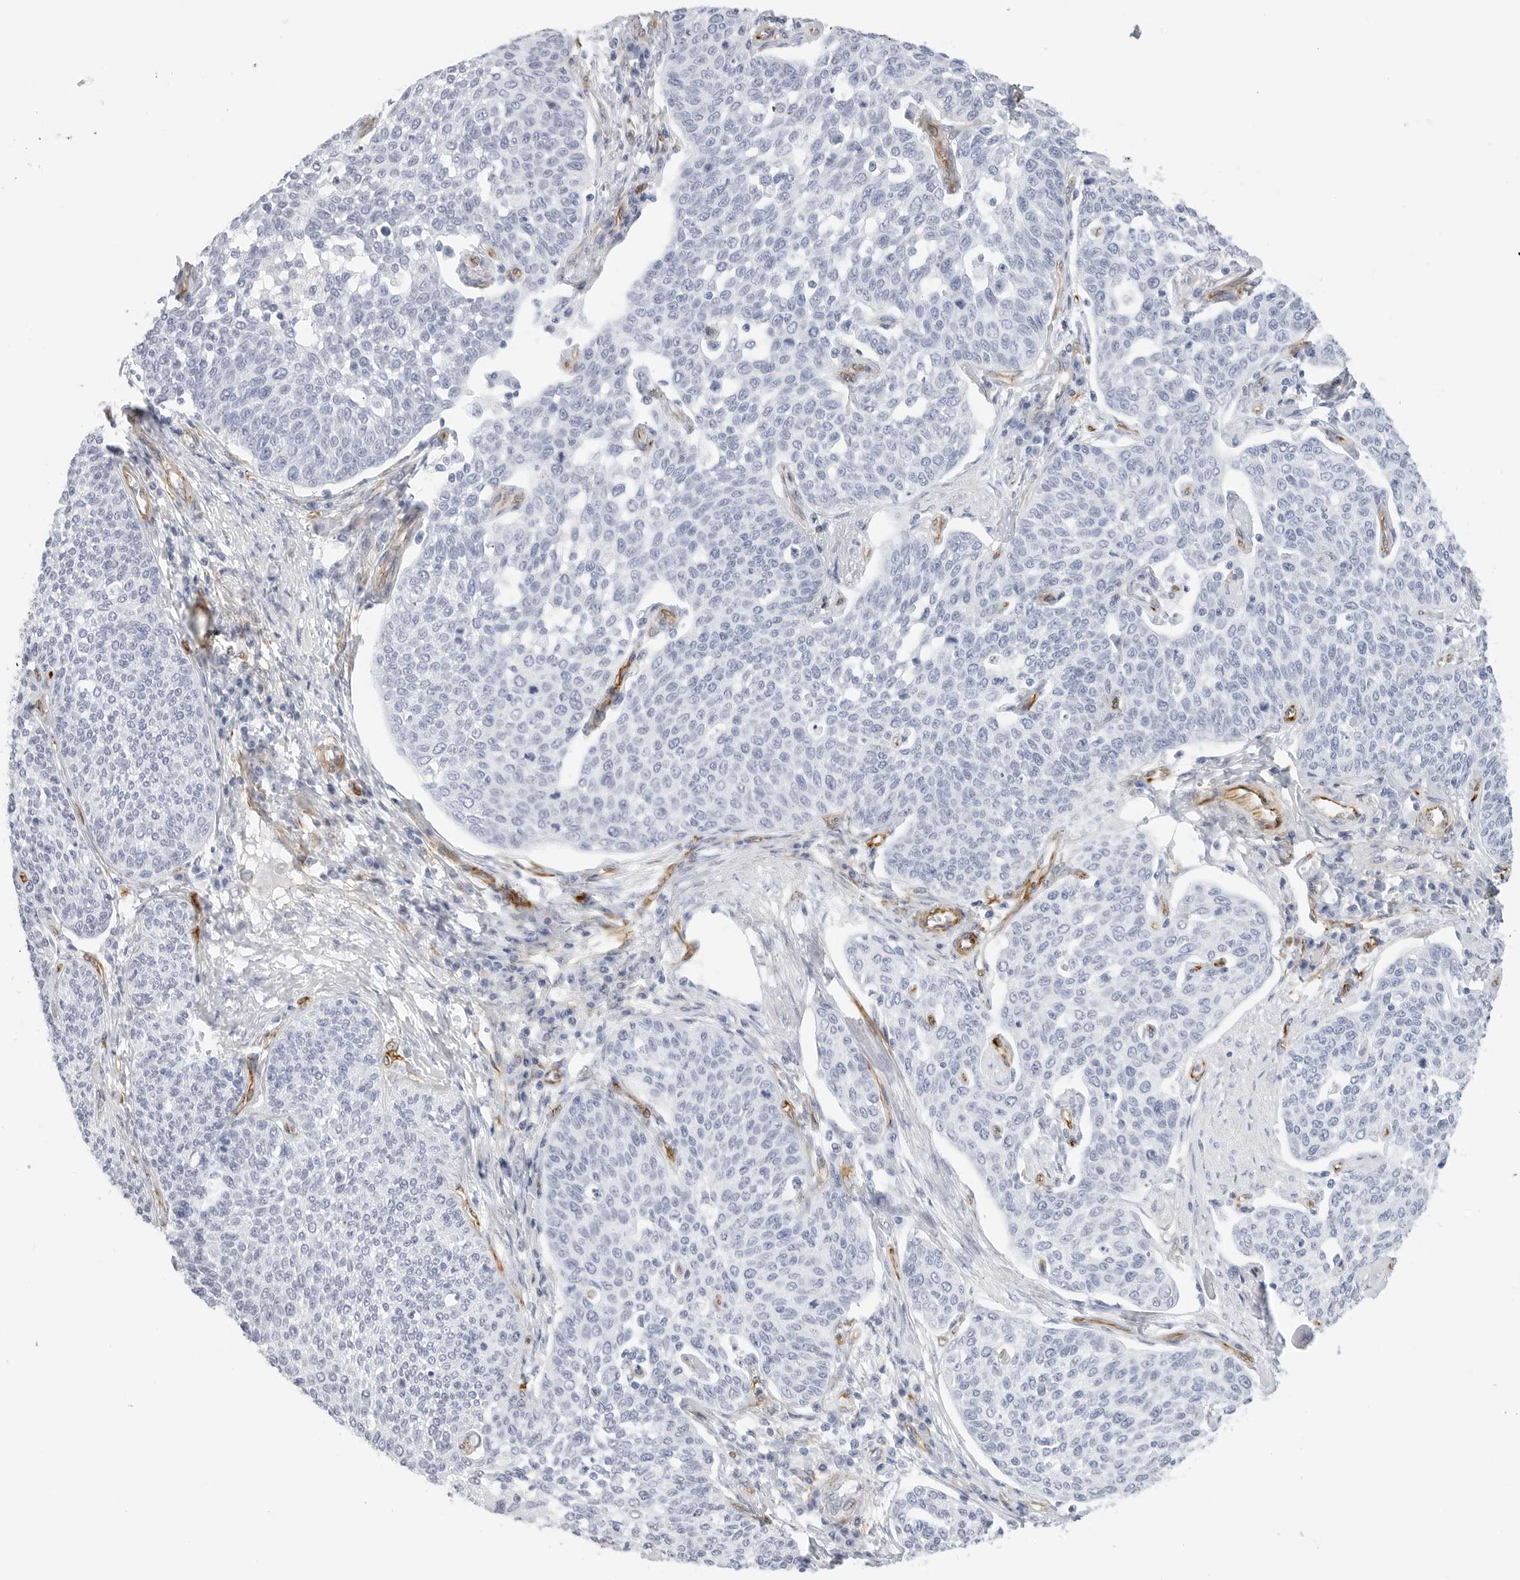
{"staining": {"intensity": "negative", "quantity": "none", "location": "none"}, "tissue": "cervical cancer", "cell_type": "Tumor cells", "image_type": "cancer", "snomed": [{"axis": "morphology", "description": "Squamous cell carcinoma, NOS"}, {"axis": "topography", "description": "Cervix"}], "caption": "Immunohistochemistry of cervical cancer (squamous cell carcinoma) exhibits no staining in tumor cells.", "gene": "NES", "patient": {"sex": "female", "age": 34}}